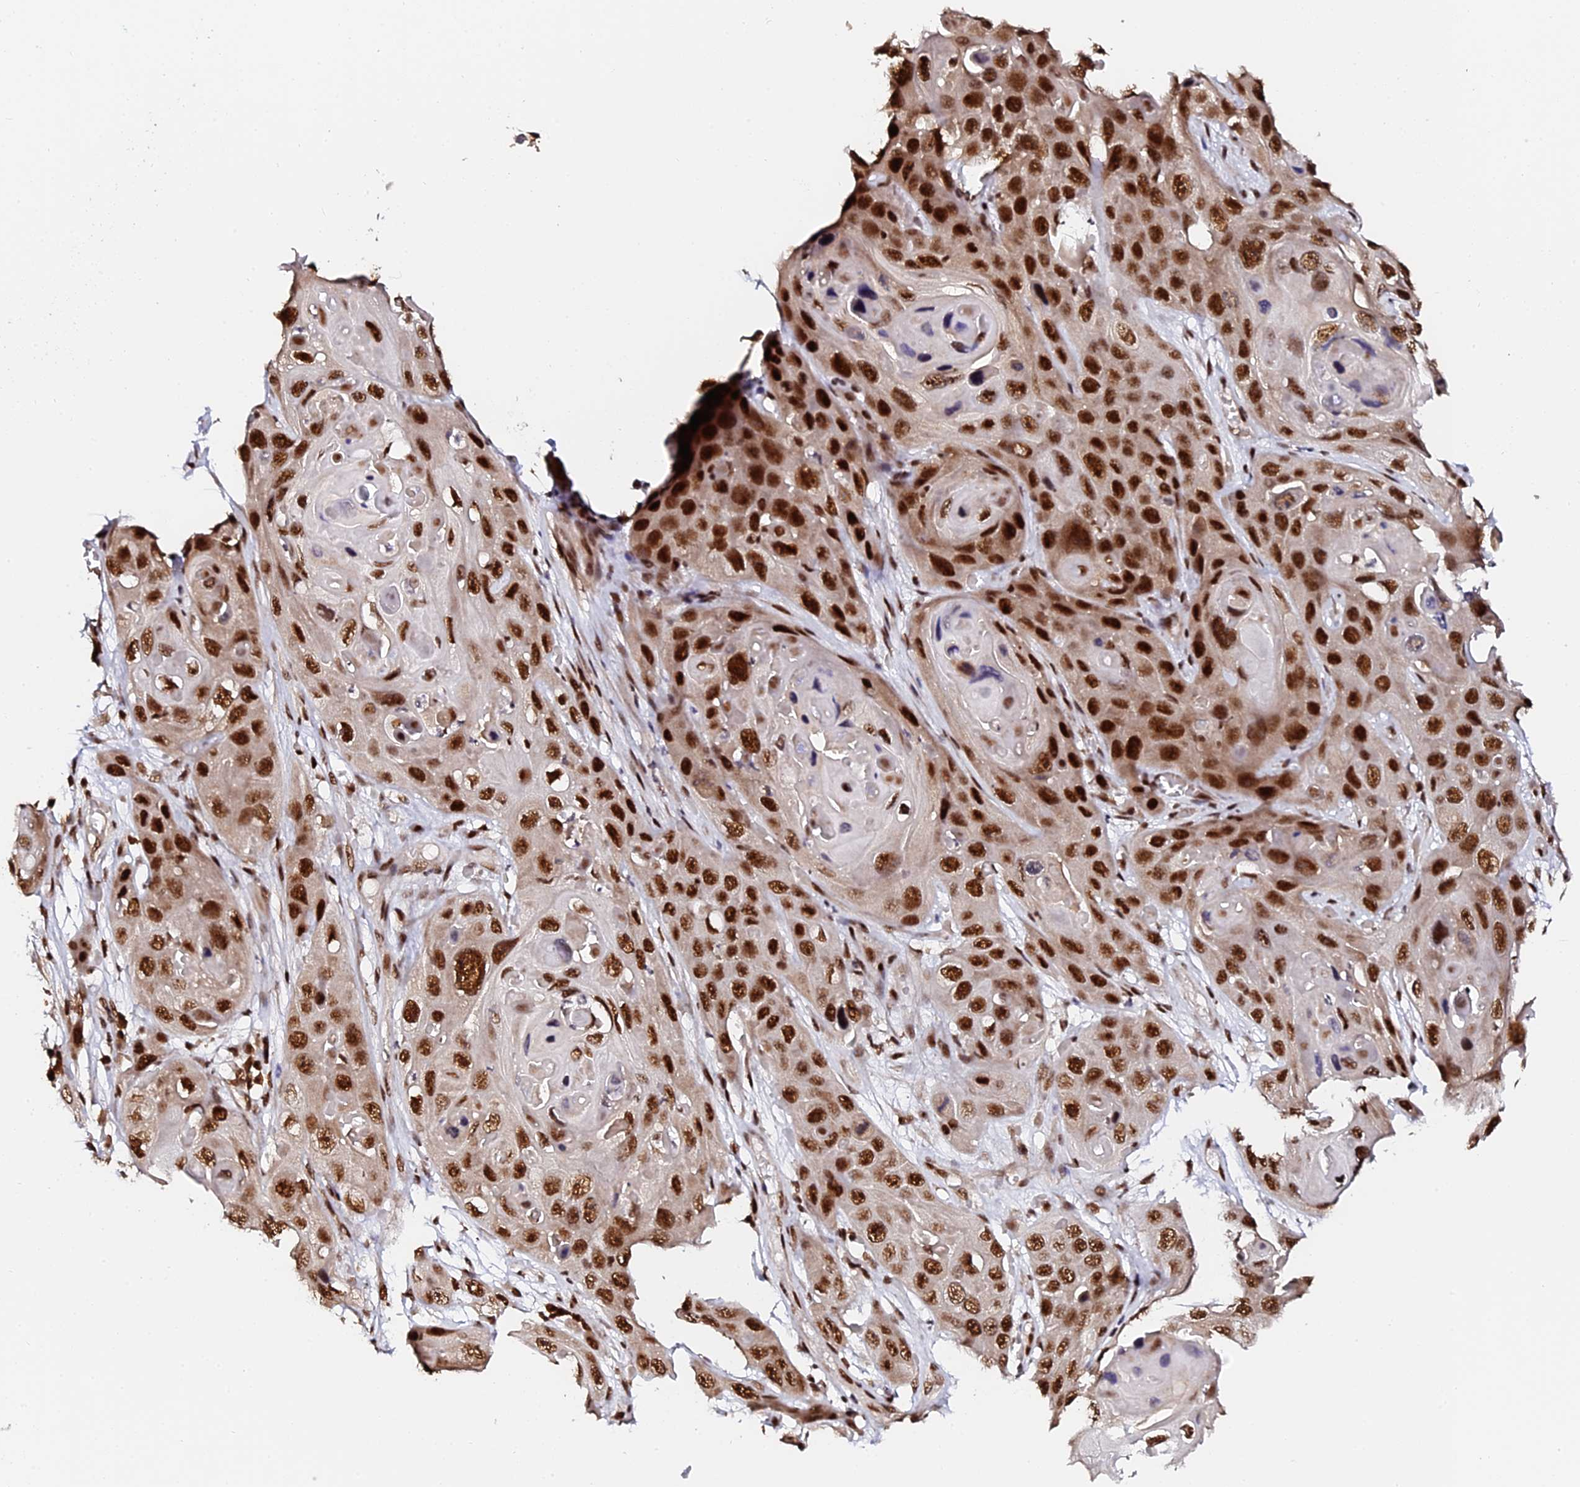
{"staining": {"intensity": "strong", "quantity": ">75%", "location": "nuclear"}, "tissue": "skin cancer", "cell_type": "Tumor cells", "image_type": "cancer", "snomed": [{"axis": "morphology", "description": "Squamous cell carcinoma, NOS"}, {"axis": "topography", "description": "Skin"}], "caption": "Skin cancer stained with a protein marker shows strong staining in tumor cells.", "gene": "MCRS1", "patient": {"sex": "male", "age": 55}}